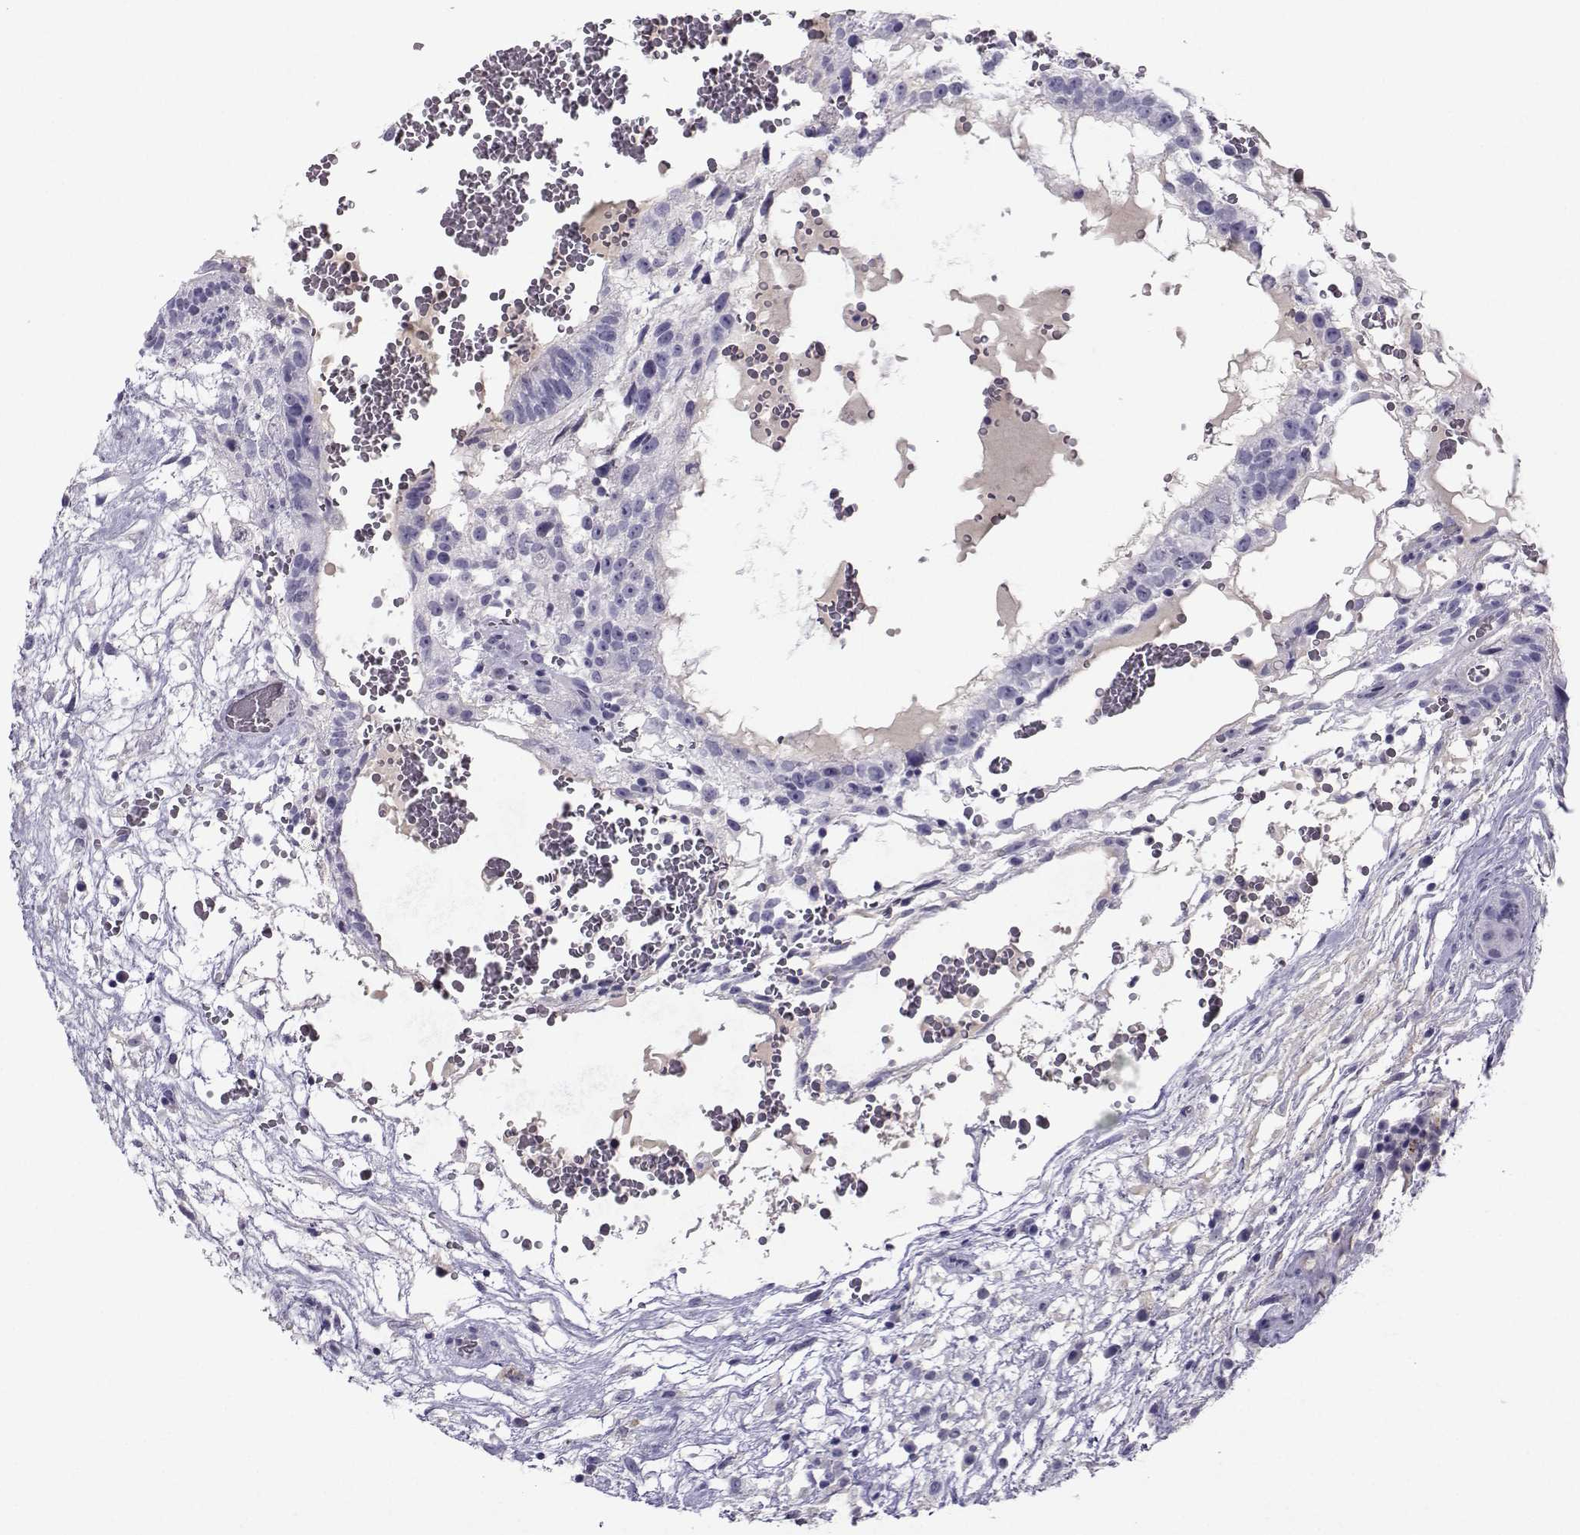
{"staining": {"intensity": "negative", "quantity": "none", "location": "none"}, "tissue": "testis cancer", "cell_type": "Tumor cells", "image_type": "cancer", "snomed": [{"axis": "morphology", "description": "Normal tissue, NOS"}, {"axis": "morphology", "description": "Carcinoma, Embryonal, NOS"}, {"axis": "topography", "description": "Testis"}], "caption": "Immunohistochemical staining of testis cancer exhibits no significant positivity in tumor cells.", "gene": "ARMC2", "patient": {"sex": "male", "age": 32}}